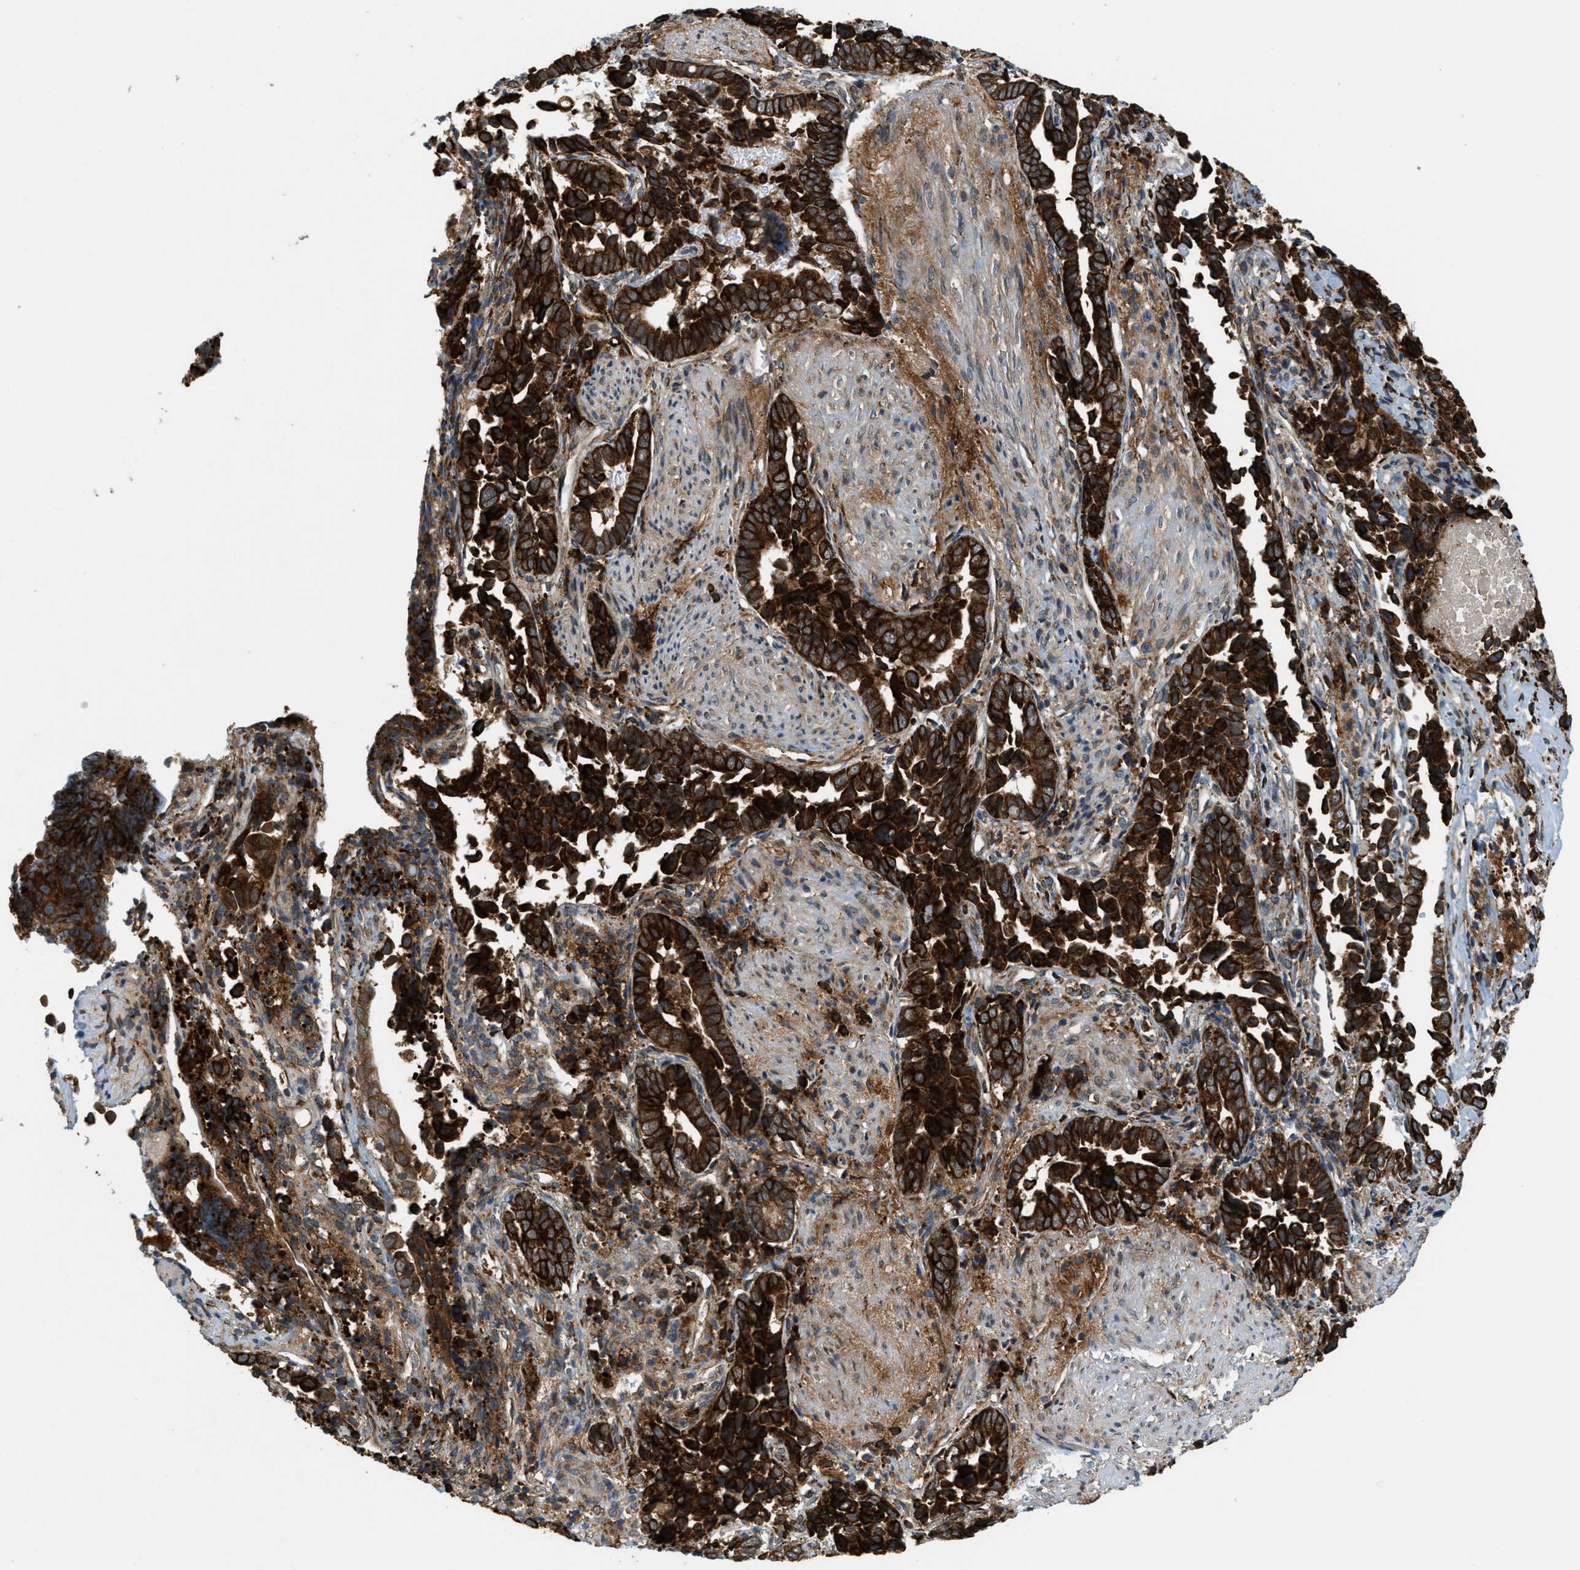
{"staining": {"intensity": "strong", "quantity": ">75%", "location": "cytoplasmic/membranous"}, "tissue": "liver cancer", "cell_type": "Tumor cells", "image_type": "cancer", "snomed": [{"axis": "morphology", "description": "Cholangiocarcinoma"}, {"axis": "topography", "description": "Liver"}], "caption": "Immunohistochemical staining of liver cholangiocarcinoma shows strong cytoplasmic/membranous protein staining in approximately >75% of tumor cells.", "gene": "PCDH18", "patient": {"sex": "female", "age": 79}}